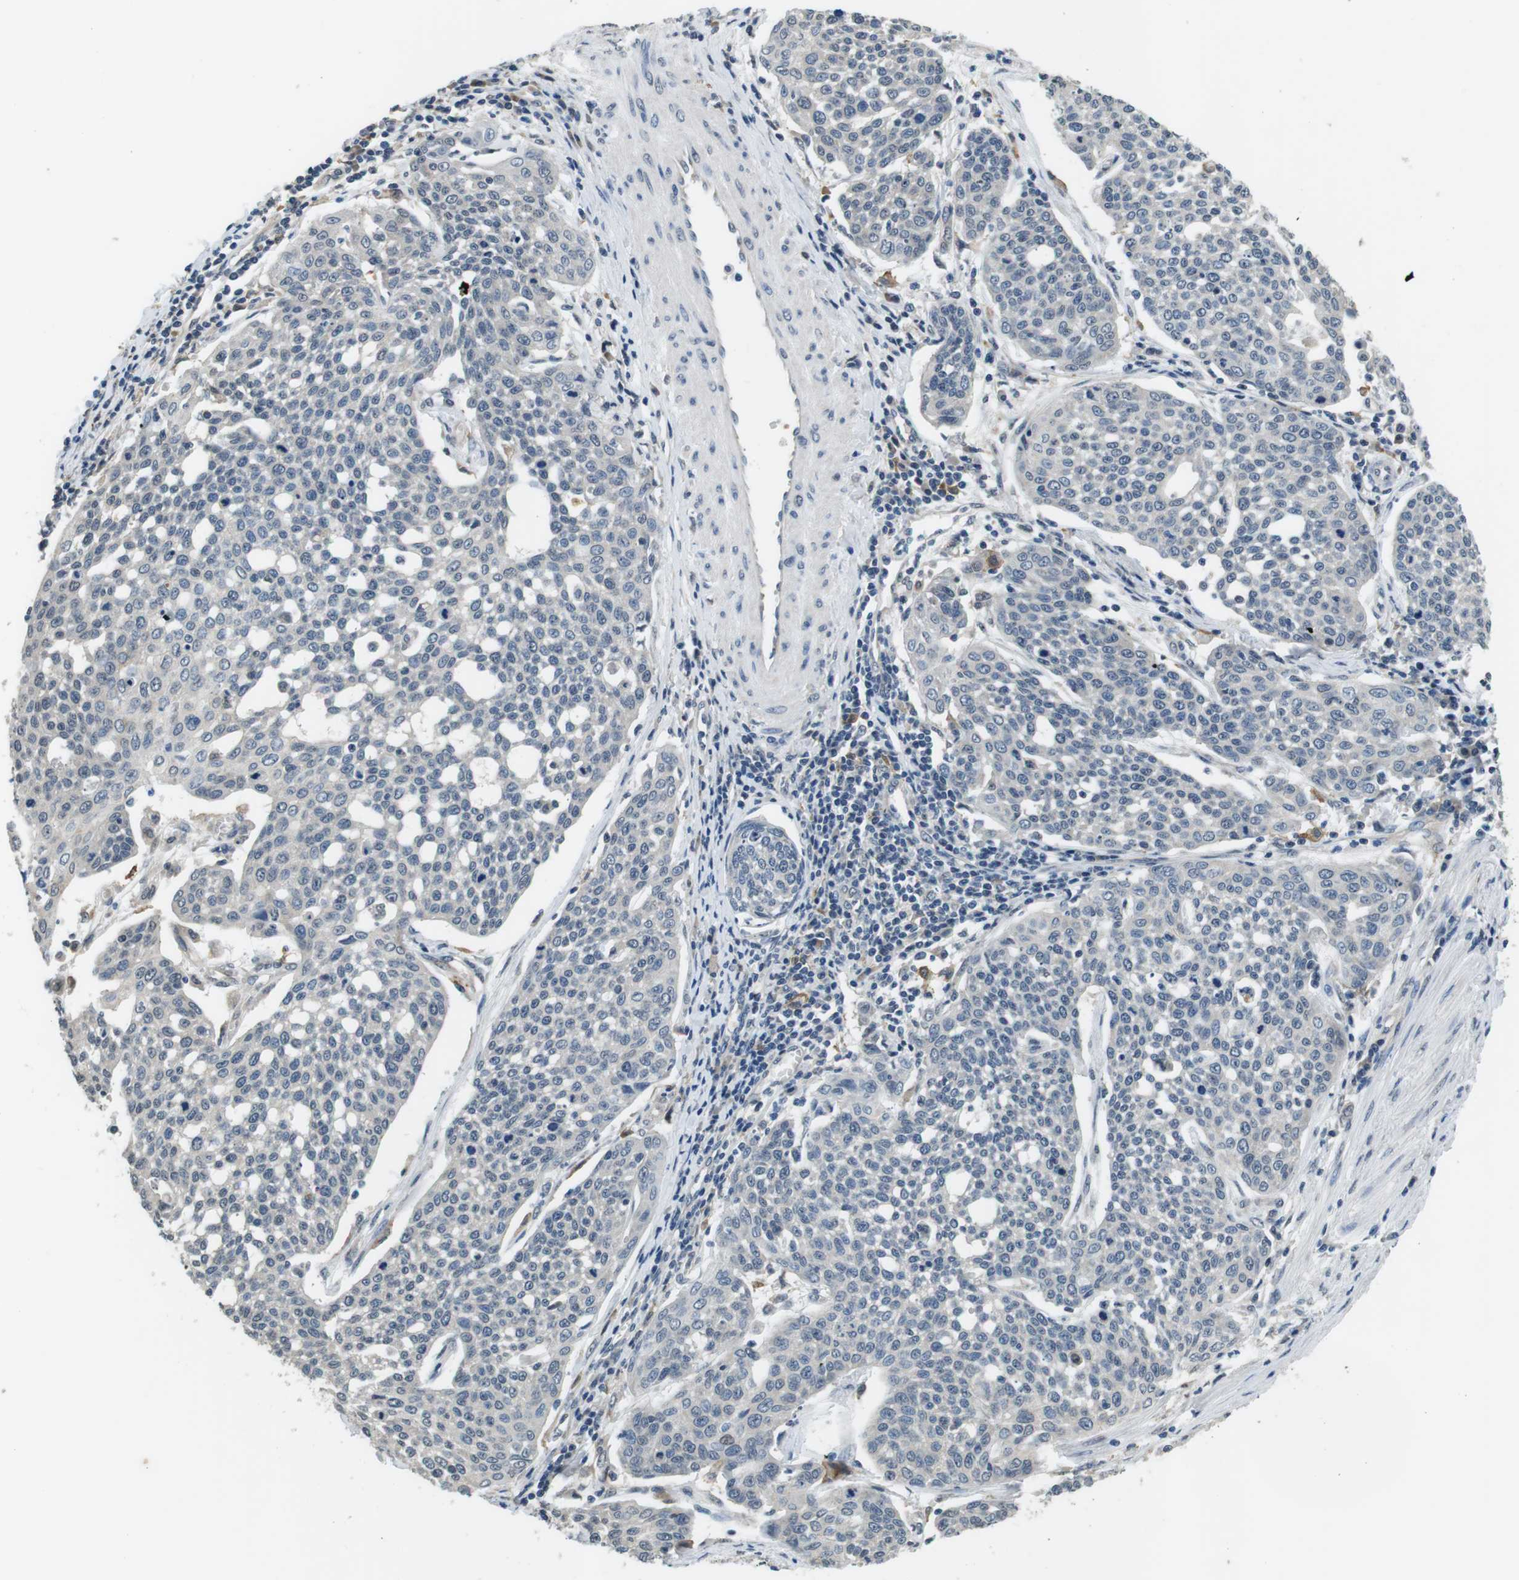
{"staining": {"intensity": "negative", "quantity": "none", "location": "none"}, "tissue": "cervical cancer", "cell_type": "Tumor cells", "image_type": "cancer", "snomed": [{"axis": "morphology", "description": "Squamous cell carcinoma, NOS"}, {"axis": "topography", "description": "Cervix"}], "caption": "An IHC photomicrograph of cervical cancer (squamous cell carcinoma) is shown. There is no staining in tumor cells of cervical cancer (squamous cell carcinoma). Brightfield microscopy of IHC stained with DAB (brown) and hematoxylin (blue), captured at high magnification.", "gene": "CD163L1", "patient": {"sex": "female", "age": 34}}